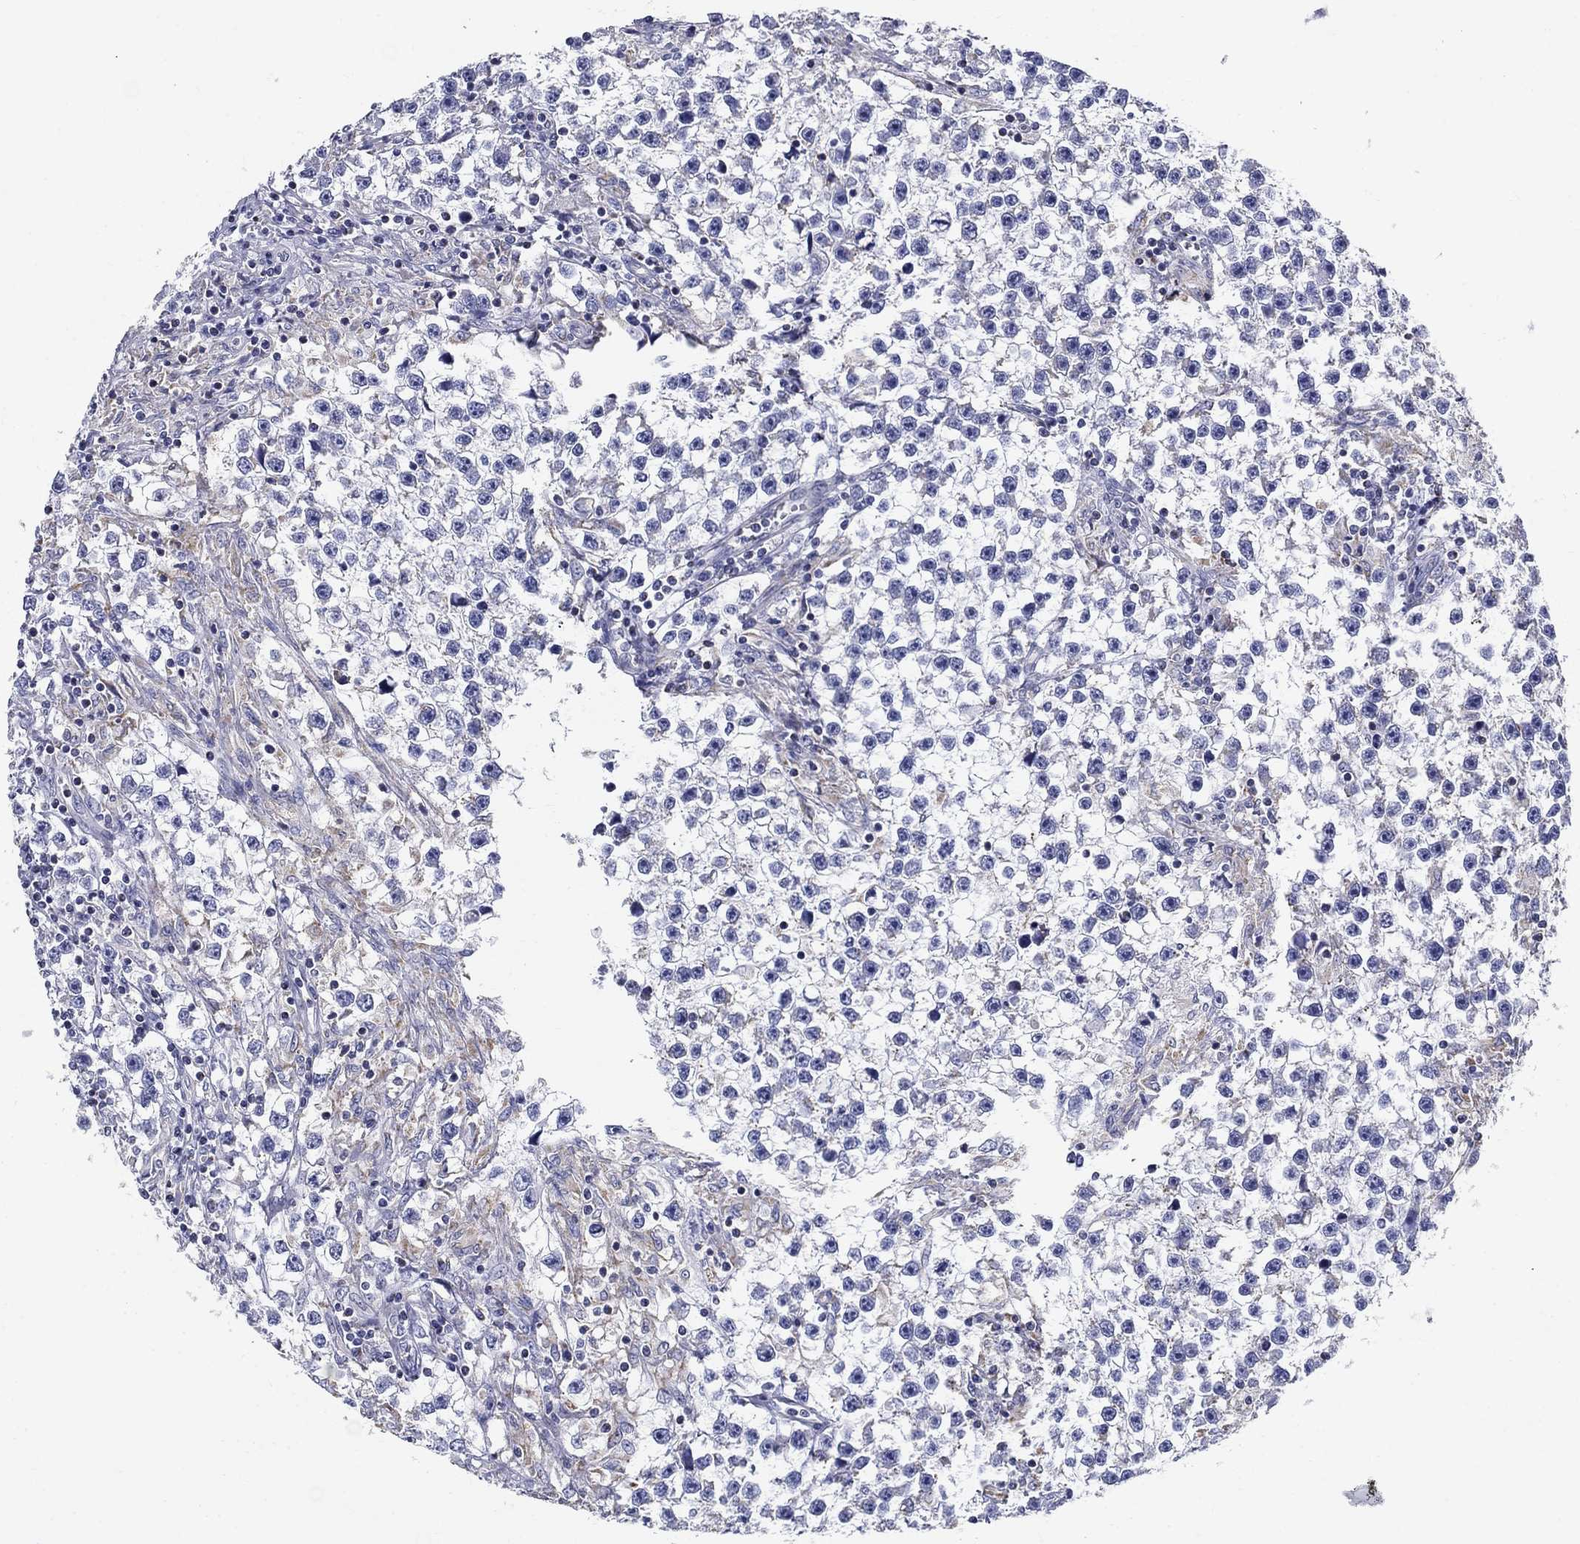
{"staining": {"intensity": "negative", "quantity": "none", "location": "none"}, "tissue": "testis cancer", "cell_type": "Tumor cells", "image_type": "cancer", "snomed": [{"axis": "morphology", "description": "Seminoma, NOS"}, {"axis": "topography", "description": "Testis"}], "caption": "Protein analysis of testis cancer reveals no significant staining in tumor cells.", "gene": "UPB1", "patient": {"sex": "male", "age": 59}}